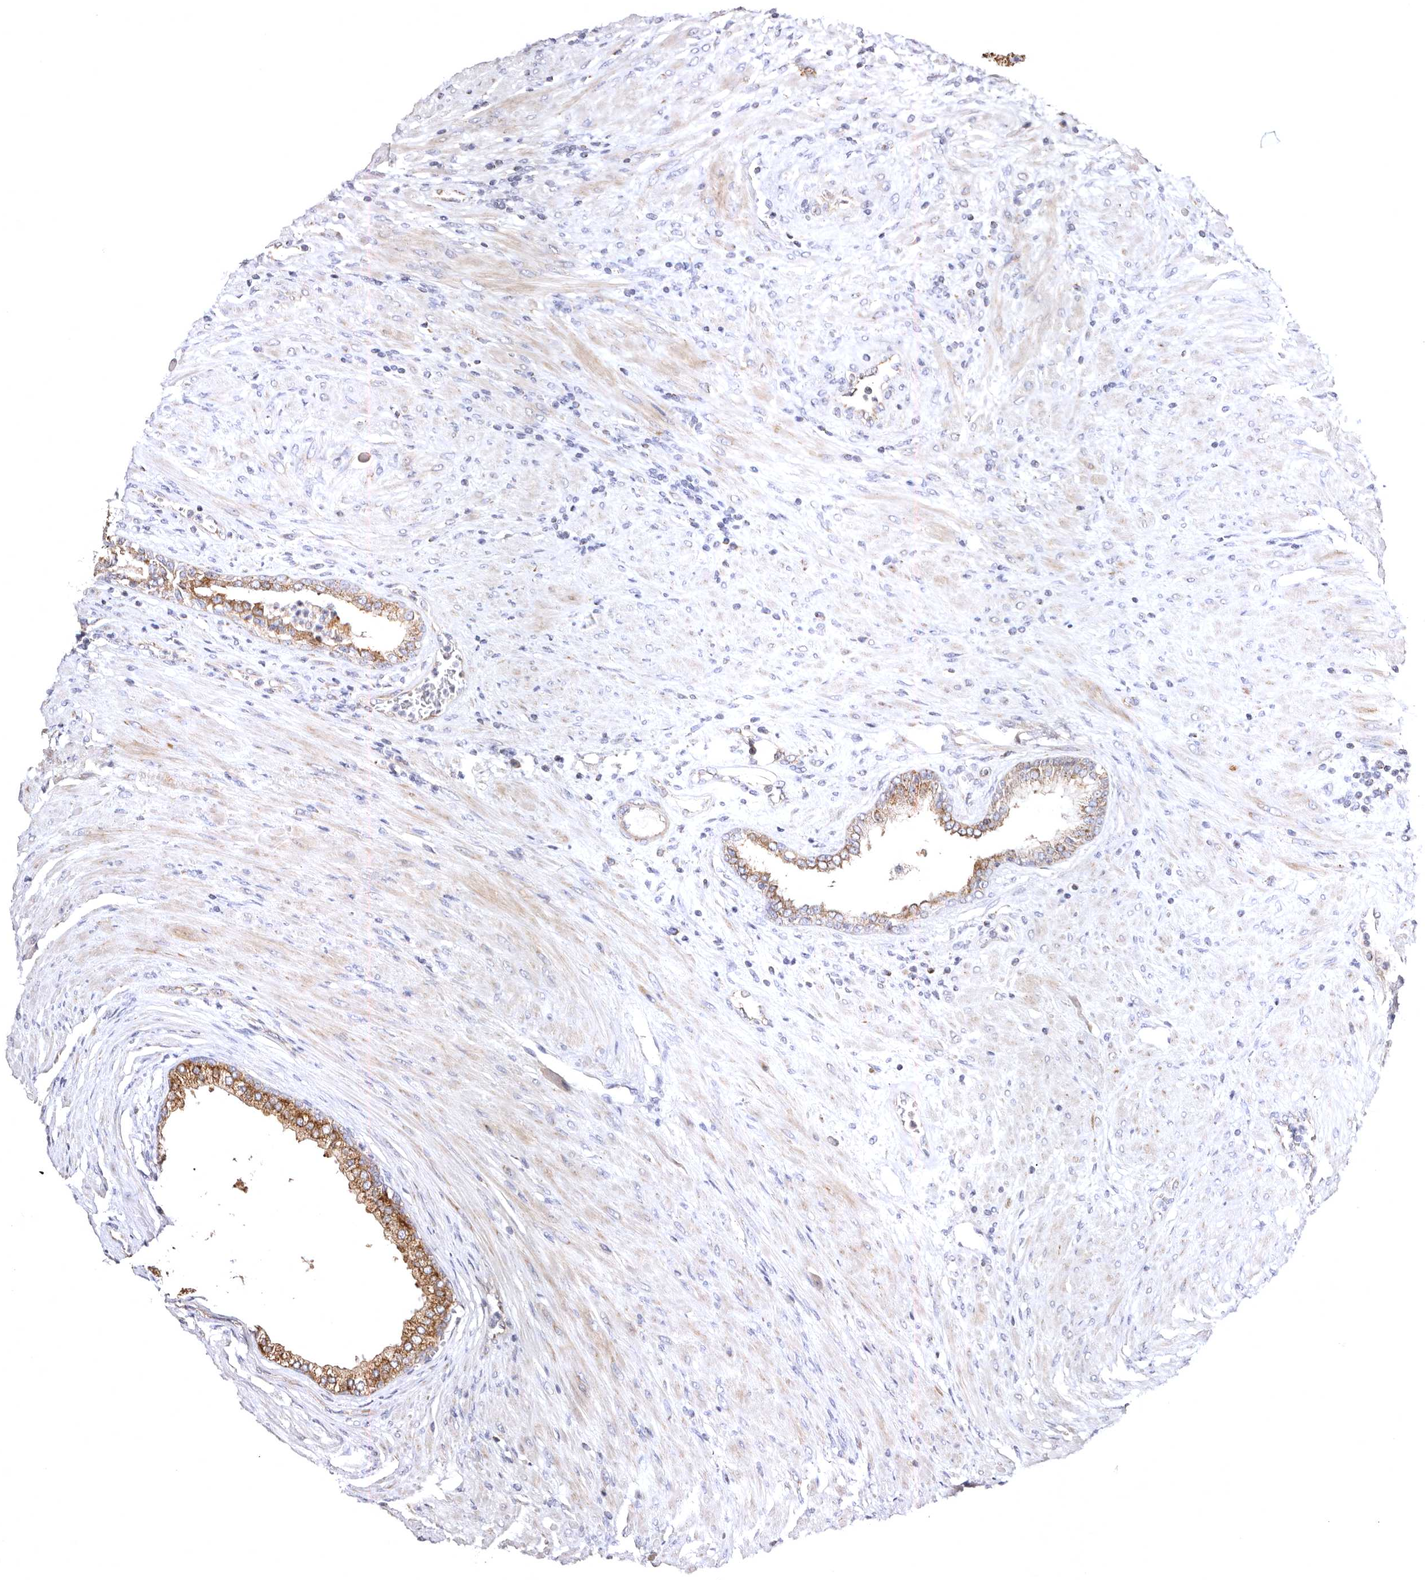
{"staining": {"intensity": "moderate", "quantity": ">75%", "location": "cytoplasmic/membranous"}, "tissue": "prostate cancer", "cell_type": "Tumor cells", "image_type": "cancer", "snomed": [{"axis": "morphology", "description": "Normal tissue, NOS"}, {"axis": "morphology", "description": "Adenocarcinoma, Low grade"}, {"axis": "topography", "description": "Prostate"}, {"axis": "topography", "description": "Peripheral nerve tissue"}], "caption": "An image of human prostate cancer stained for a protein demonstrates moderate cytoplasmic/membranous brown staining in tumor cells.", "gene": "BAIAP2L1", "patient": {"sex": "male", "age": 71}}